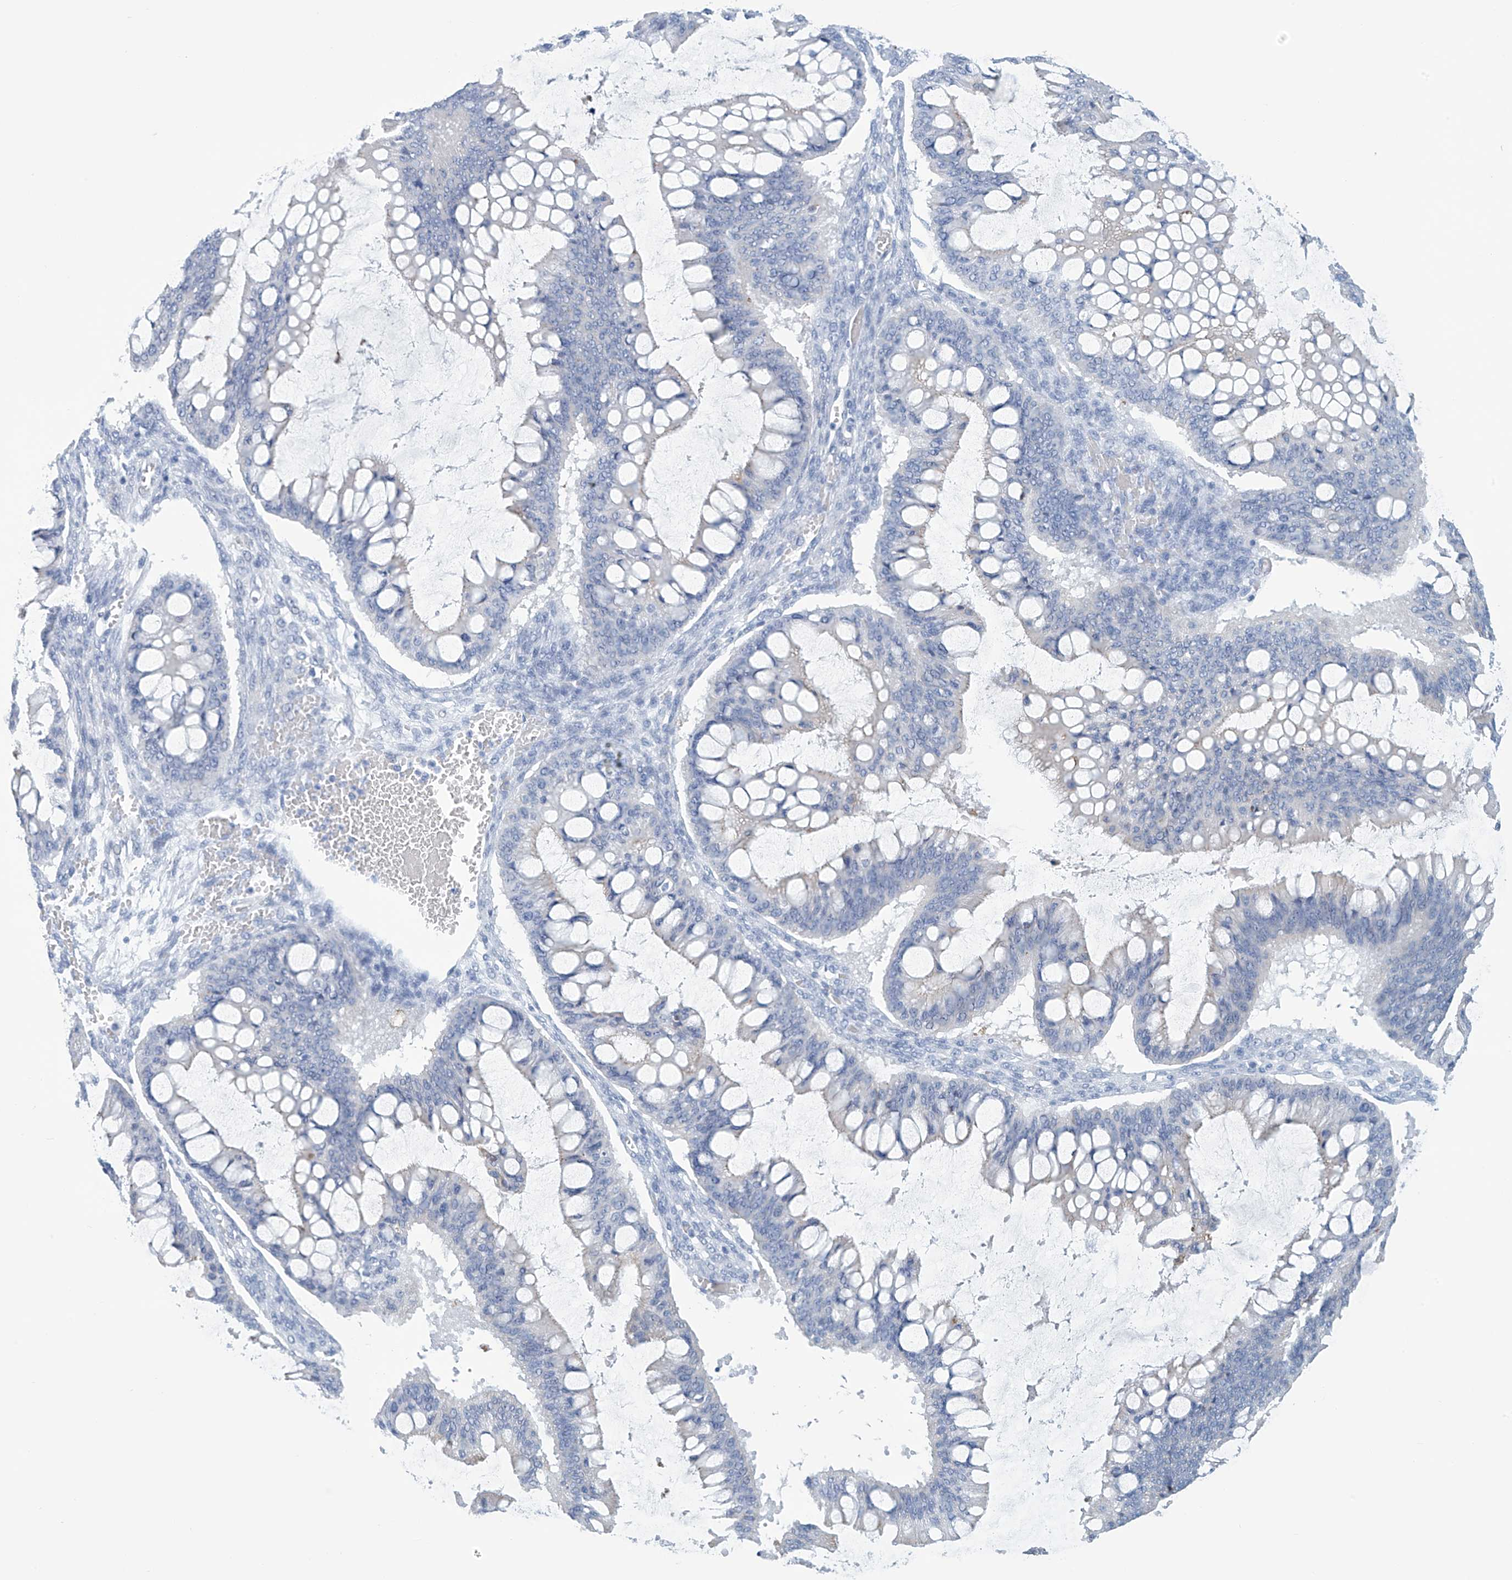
{"staining": {"intensity": "negative", "quantity": "none", "location": "none"}, "tissue": "ovarian cancer", "cell_type": "Tumor cells", "image_type": "cancer", "snomed": [{"axis": "morphology", "description": "Cystadenocarcinoma, mucinous, NOS"}, {"axis": "topography", "description": "Ovary"}], "caption": "An image of human mucinous cystadenocarcinoma (ovarian) is negative for staining in tumor cells.", "gene": "DSP", "patient": {"sex": "female", "age": 73}}